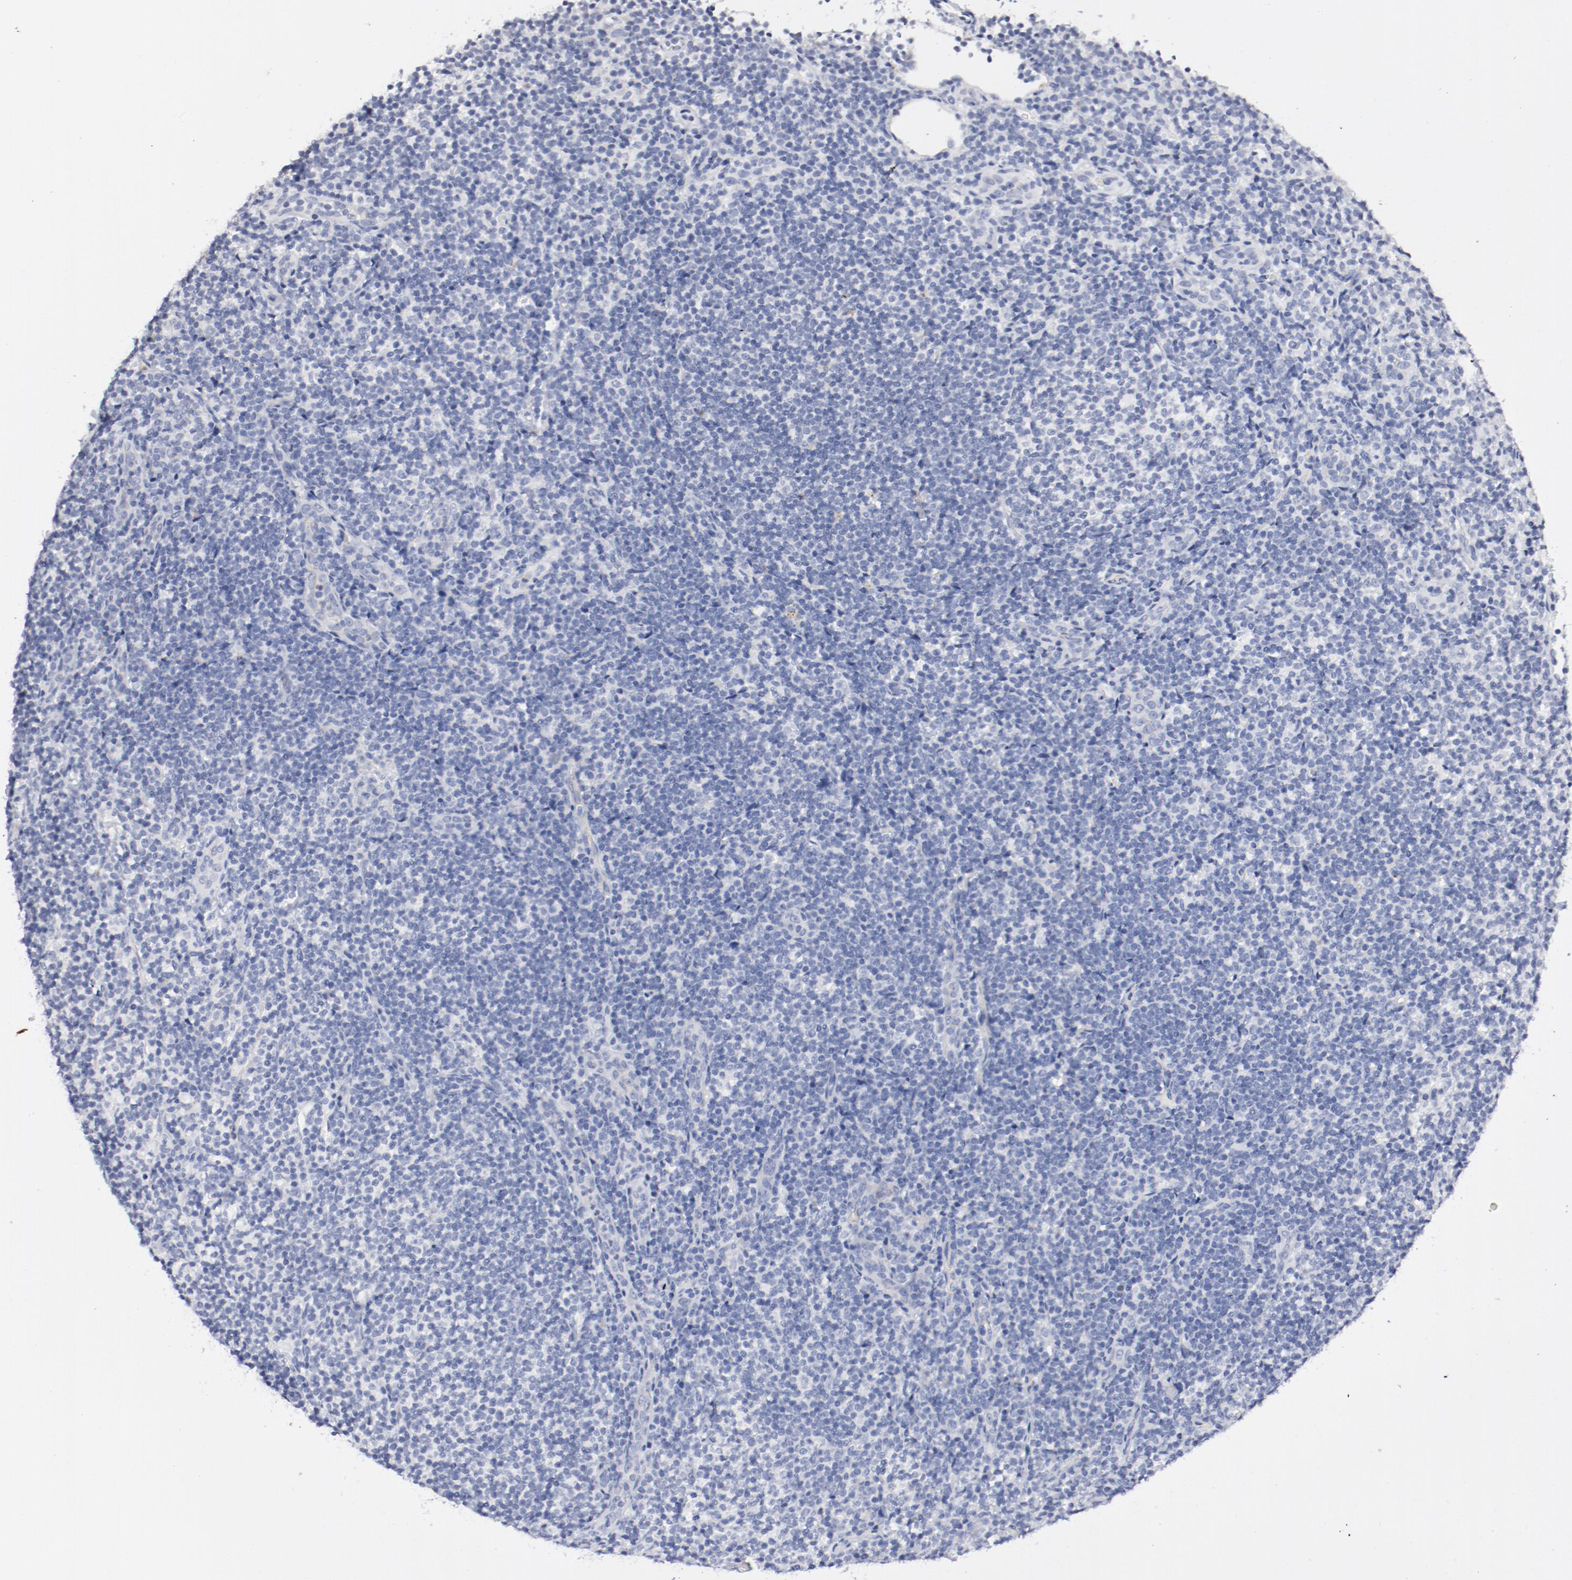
{"staining": {"intensity": "negative", "quantity": "none", "location": "none"}, "tissue": "lymphoma", "cell_type": "Tumor cells", "image_type": "cancer", "snomed": [{"axis": "morphology", "description": "Malignant lymphoma, non-Hodgkin's type, Low grade"}, {"axis": "topography", "description": "Lymph node"}], "caption": "Tumor cells are negative for protein expression in human malignant lymphoma, non-Hodgkin's type (low-grade). The staining is performed using DAB brown chromogen with nuclei counter-stained in using hematoxylin.", "gene": "AK7", "patient": {"sex": "female", "age": 76}}